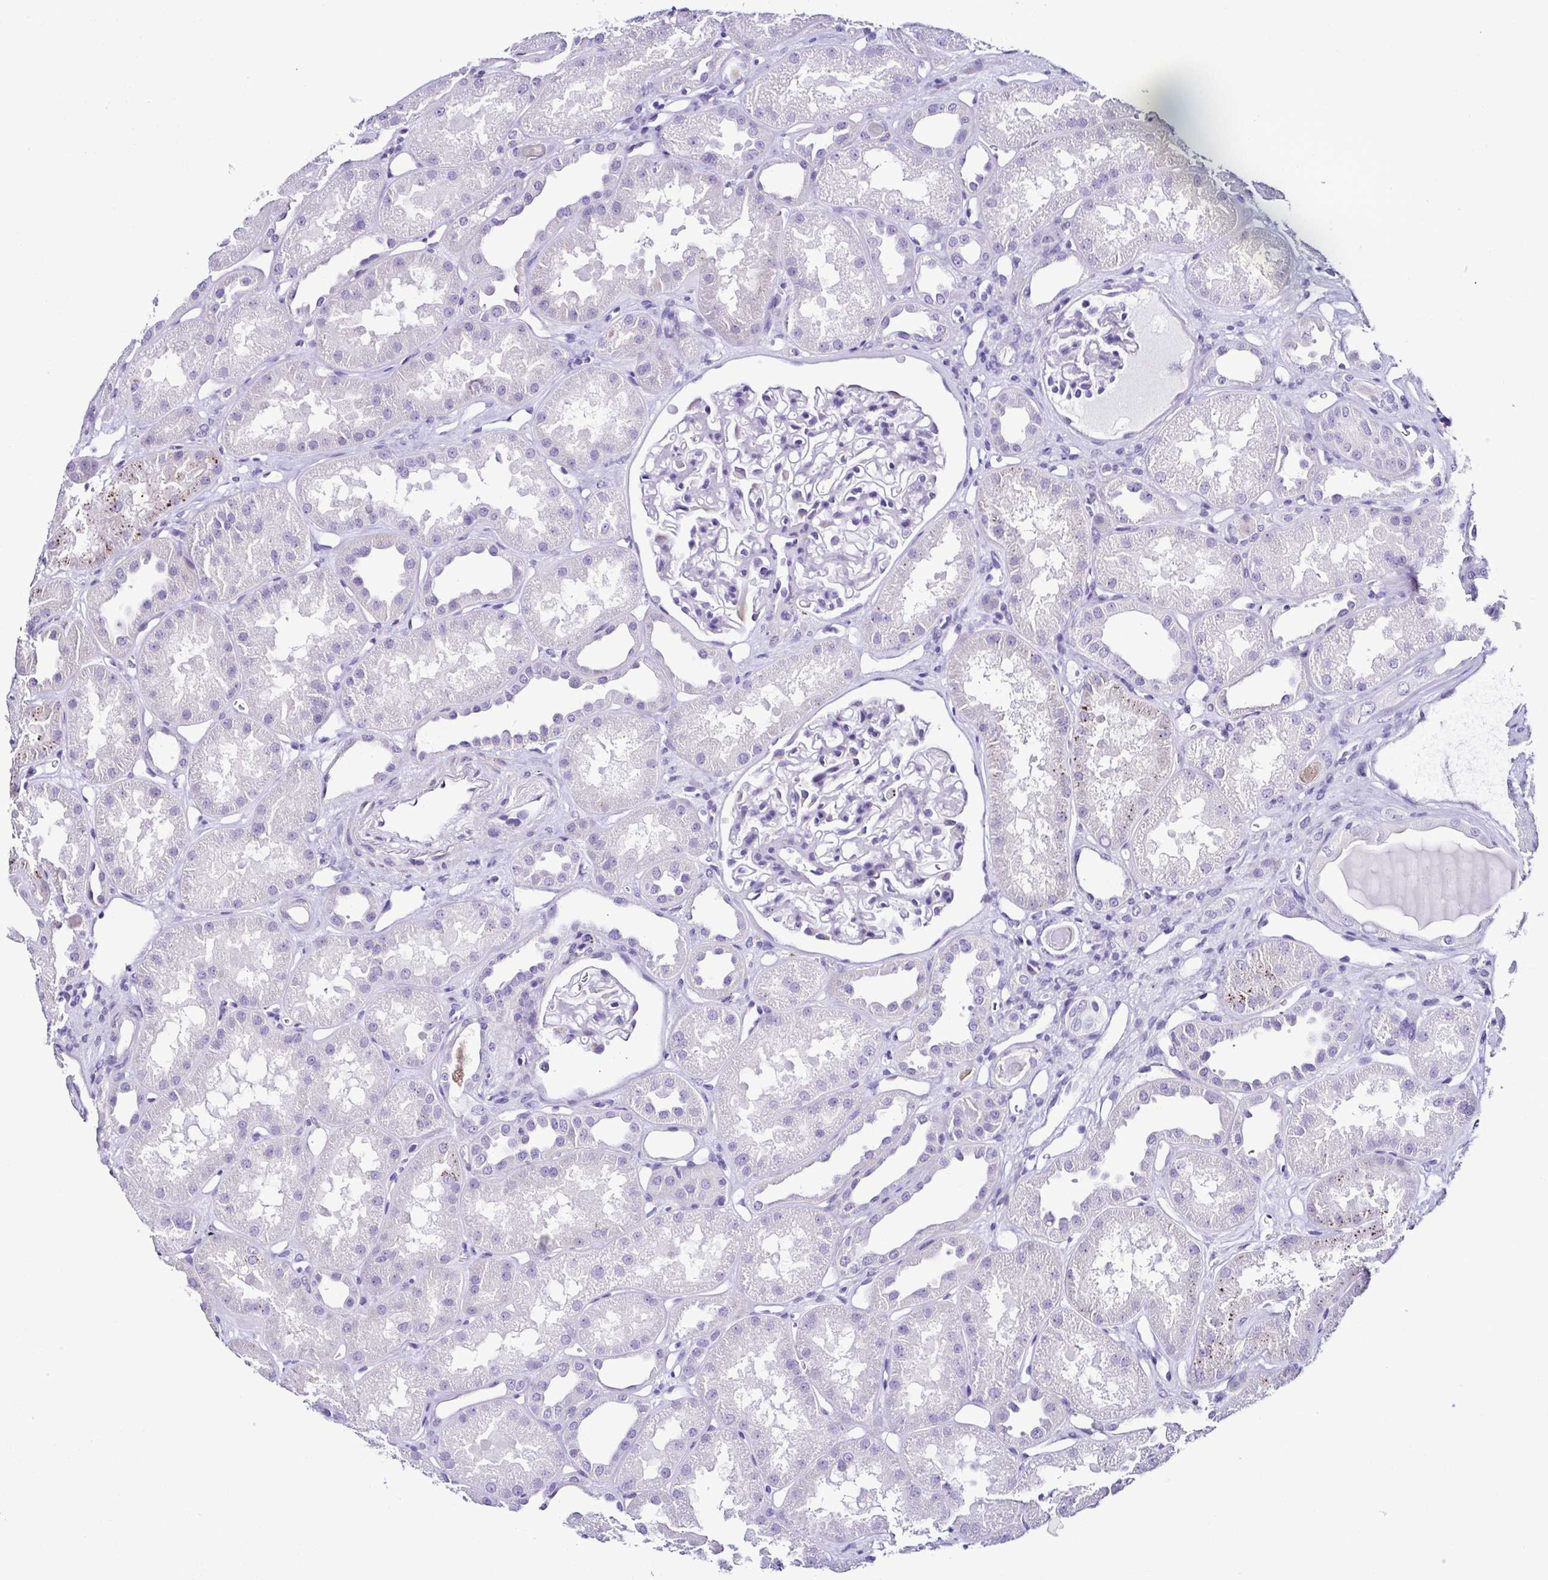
{"staining": {"intensity": "negative", "quantity": "none", "location": "none"}, "tissue": "kidney", "cell_type": "Cells in glomeruli", "image_type": "normal", "snomed": [{"axis": "morphology", "description": "Normal tissue, NOS"}, {"axis": "topography", "description": "Kidney"}], "caption": "Immunohistochemistry (IHC) of benign human kidney exhibits no positivity in cells in glomeruli. Brightfield microscopy of immunohistochemistry (IHC) stained with DAB (brown) and hematoxylin (blue), captured at high magnification.", "gene": "SRL", "patient": {"sex": "male", "age": 61}}